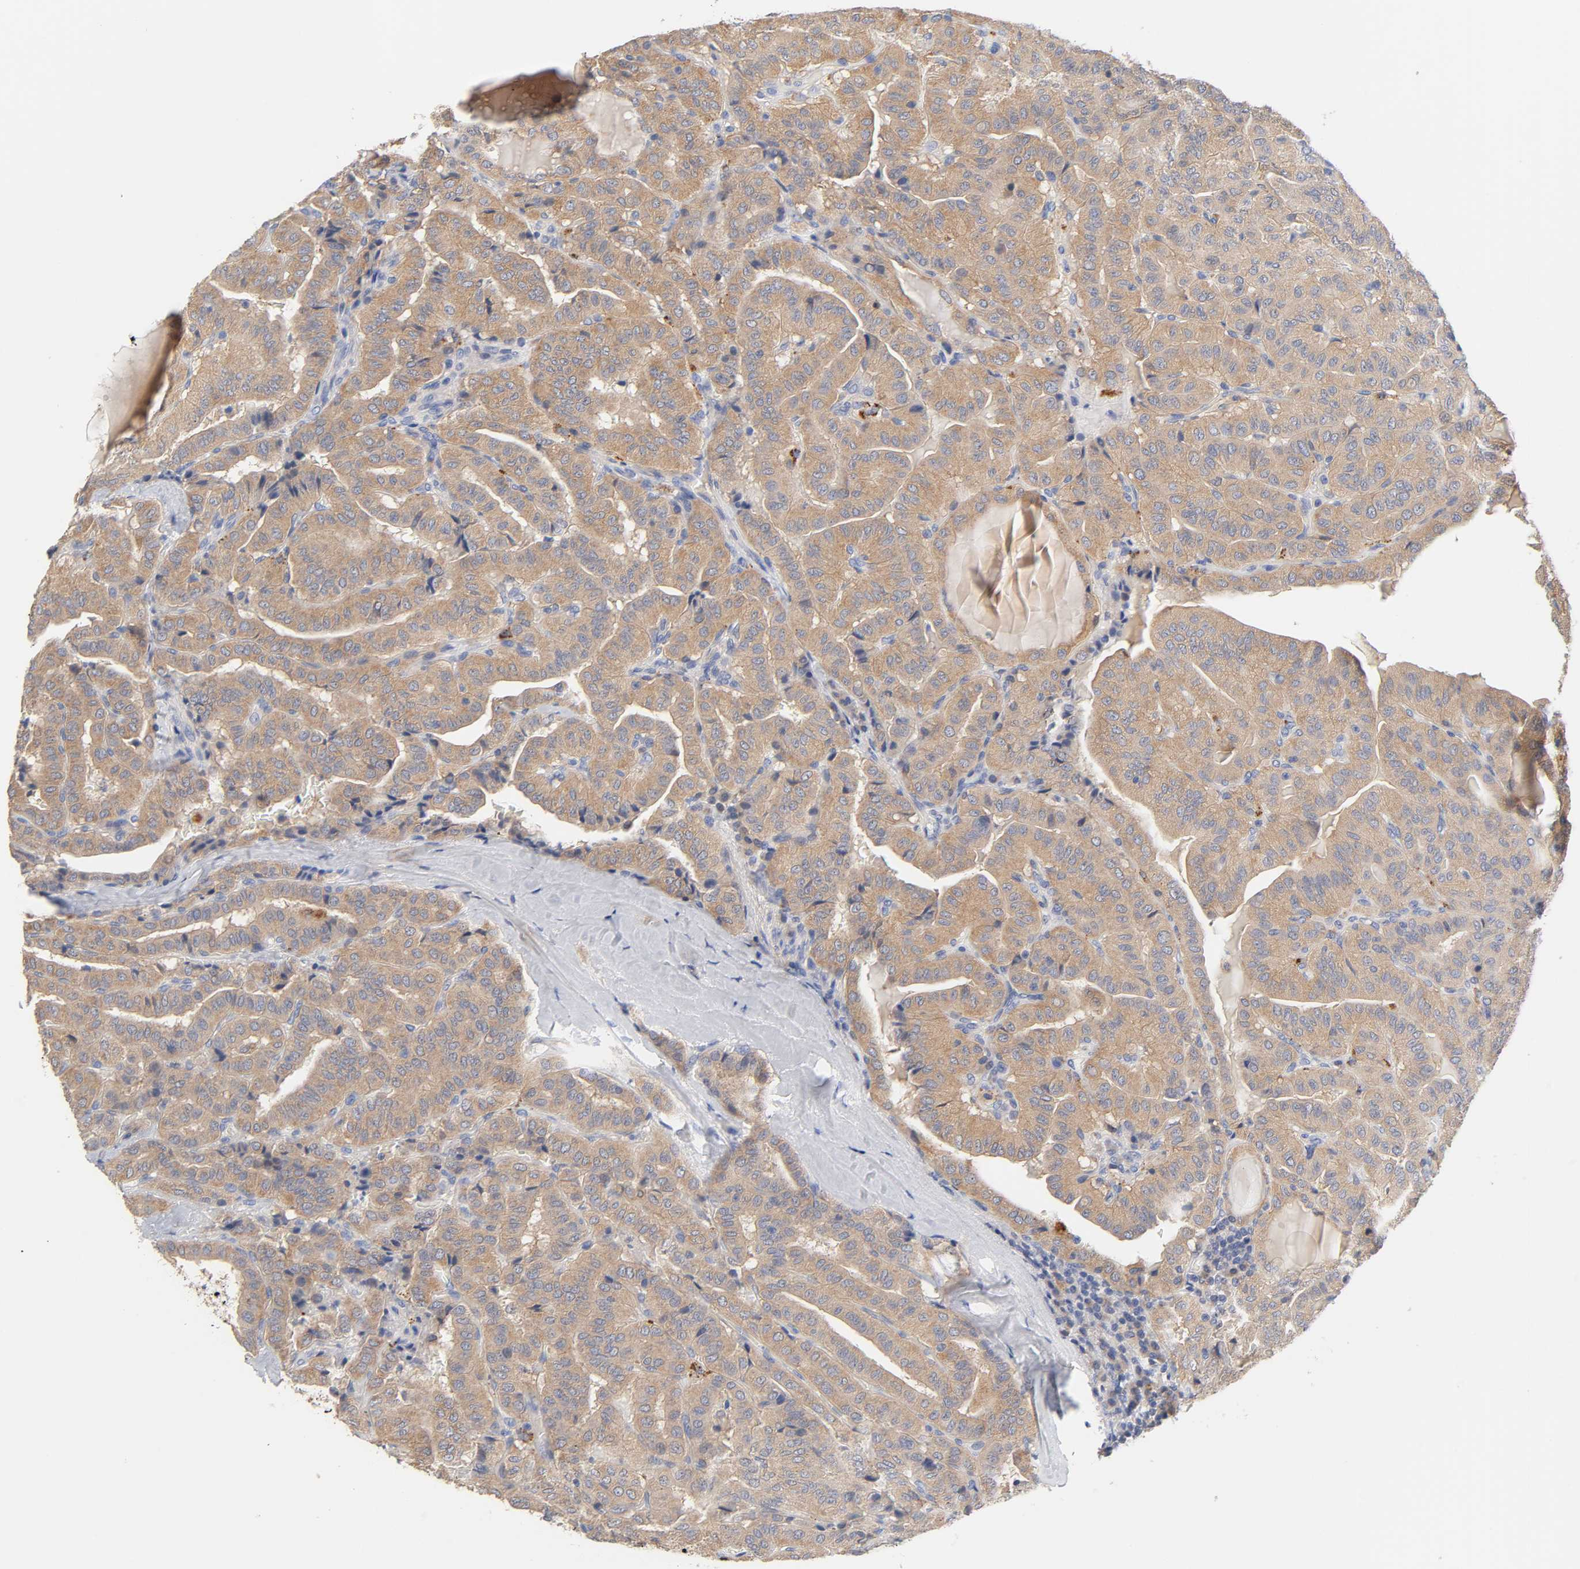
{"staining": {"intensity": "moderate", "quantity": ">75%", "location": "cytoplasmic/membranous"}, "tissue": "thyroid cancer", "cell_type": "Tumor cells", "image_type": "cancer", "snomed": [{"axis": "morphology", "description": "Papillary adenocarcinoma, NOS"}, {"axis": "topography", "description": "Thyroid gland"}], "caption": "Tumor cells show medium levels of moderate cytoplasmic/membranous positivity in about >75% of cells in human thyroid cancer (papillary adenocarcinoma).", "gene": "C17orf75", "patient": {"sex": "male", "age": 77}}